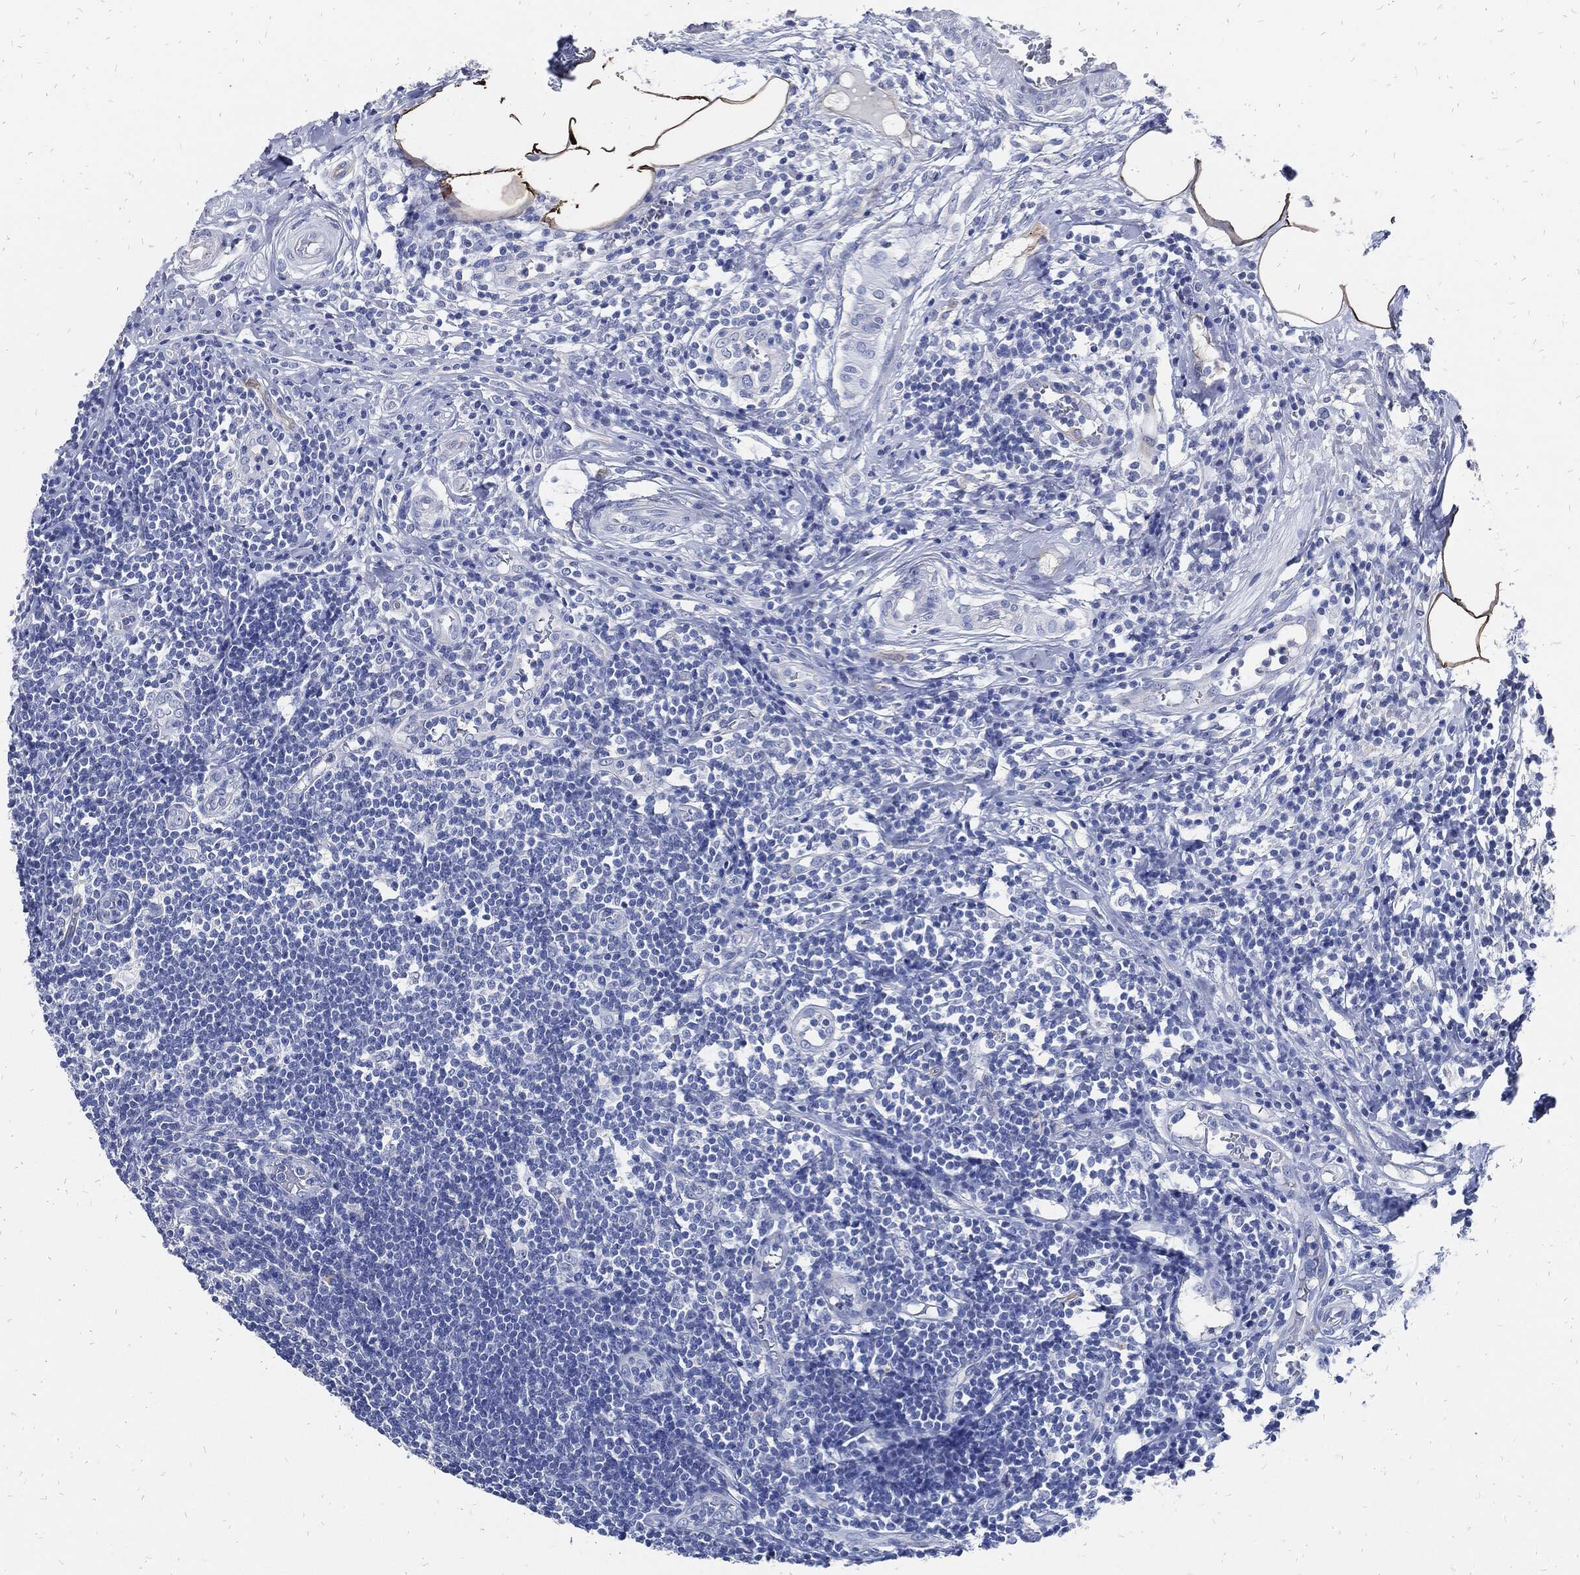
{"staining": {"intensity": "negative", "quantity": "none", "location": "none"}, "tissue": "appendix", "cell_type": "Glandular cells", "image_type": "normal", "snomed": [{"axis": "morphology", "description": "Normal tissue, NOS"}, {"axis": "morphology", "description": "Inflammation, NOS"}, {"axis": "topography", "description": "Appendix"}], "caption": "High magnification brightfield microscopy of benign appendix stained with DAB (3,3'-diaminobenzidine) (brown) and counterstained with hematoxylin (blue): glandular cells show no significant positivity.", "gene": "FABP4", "patient": {"sex": "male", "age": 16}}